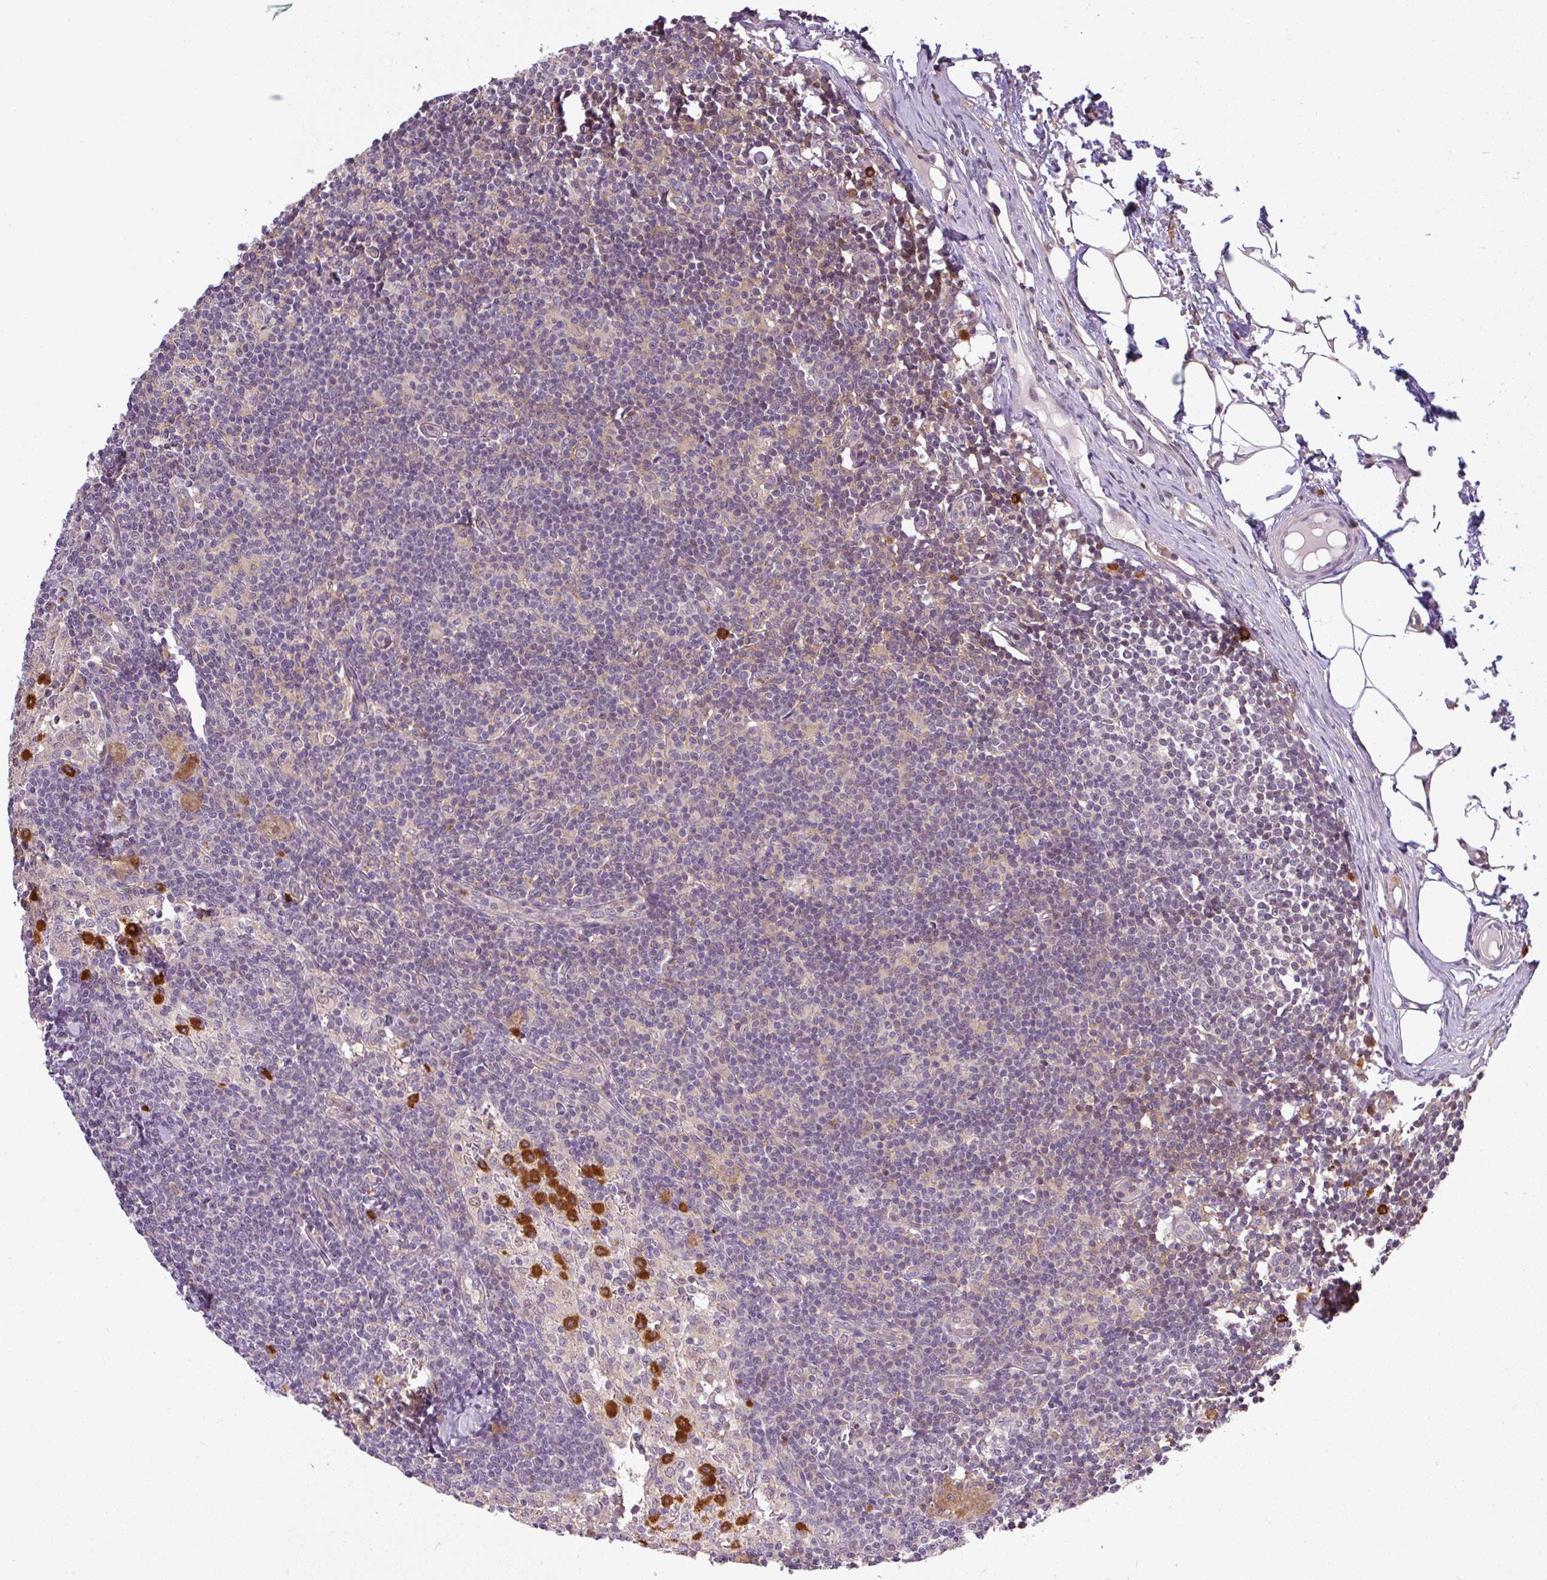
{"staining": {"intensity": "negative", "quantity": "none", "location": "none"}, "tissue": "lymph node", "cell_type": "Germinal center cells", "image_type": "normal", "snomed": [{"axis": "morphology", "description": "Normal tissue, NOS"}, {"axis": "topography", "description": "Lymph node"}], "caption": "Histopathology image shows no protein staining in germinal center cells of normal lymph node. (DAB IHC with hematoxylin counter stain).", "gene": "FAM153A", "patient": {"sex": "male", "age": 49}}